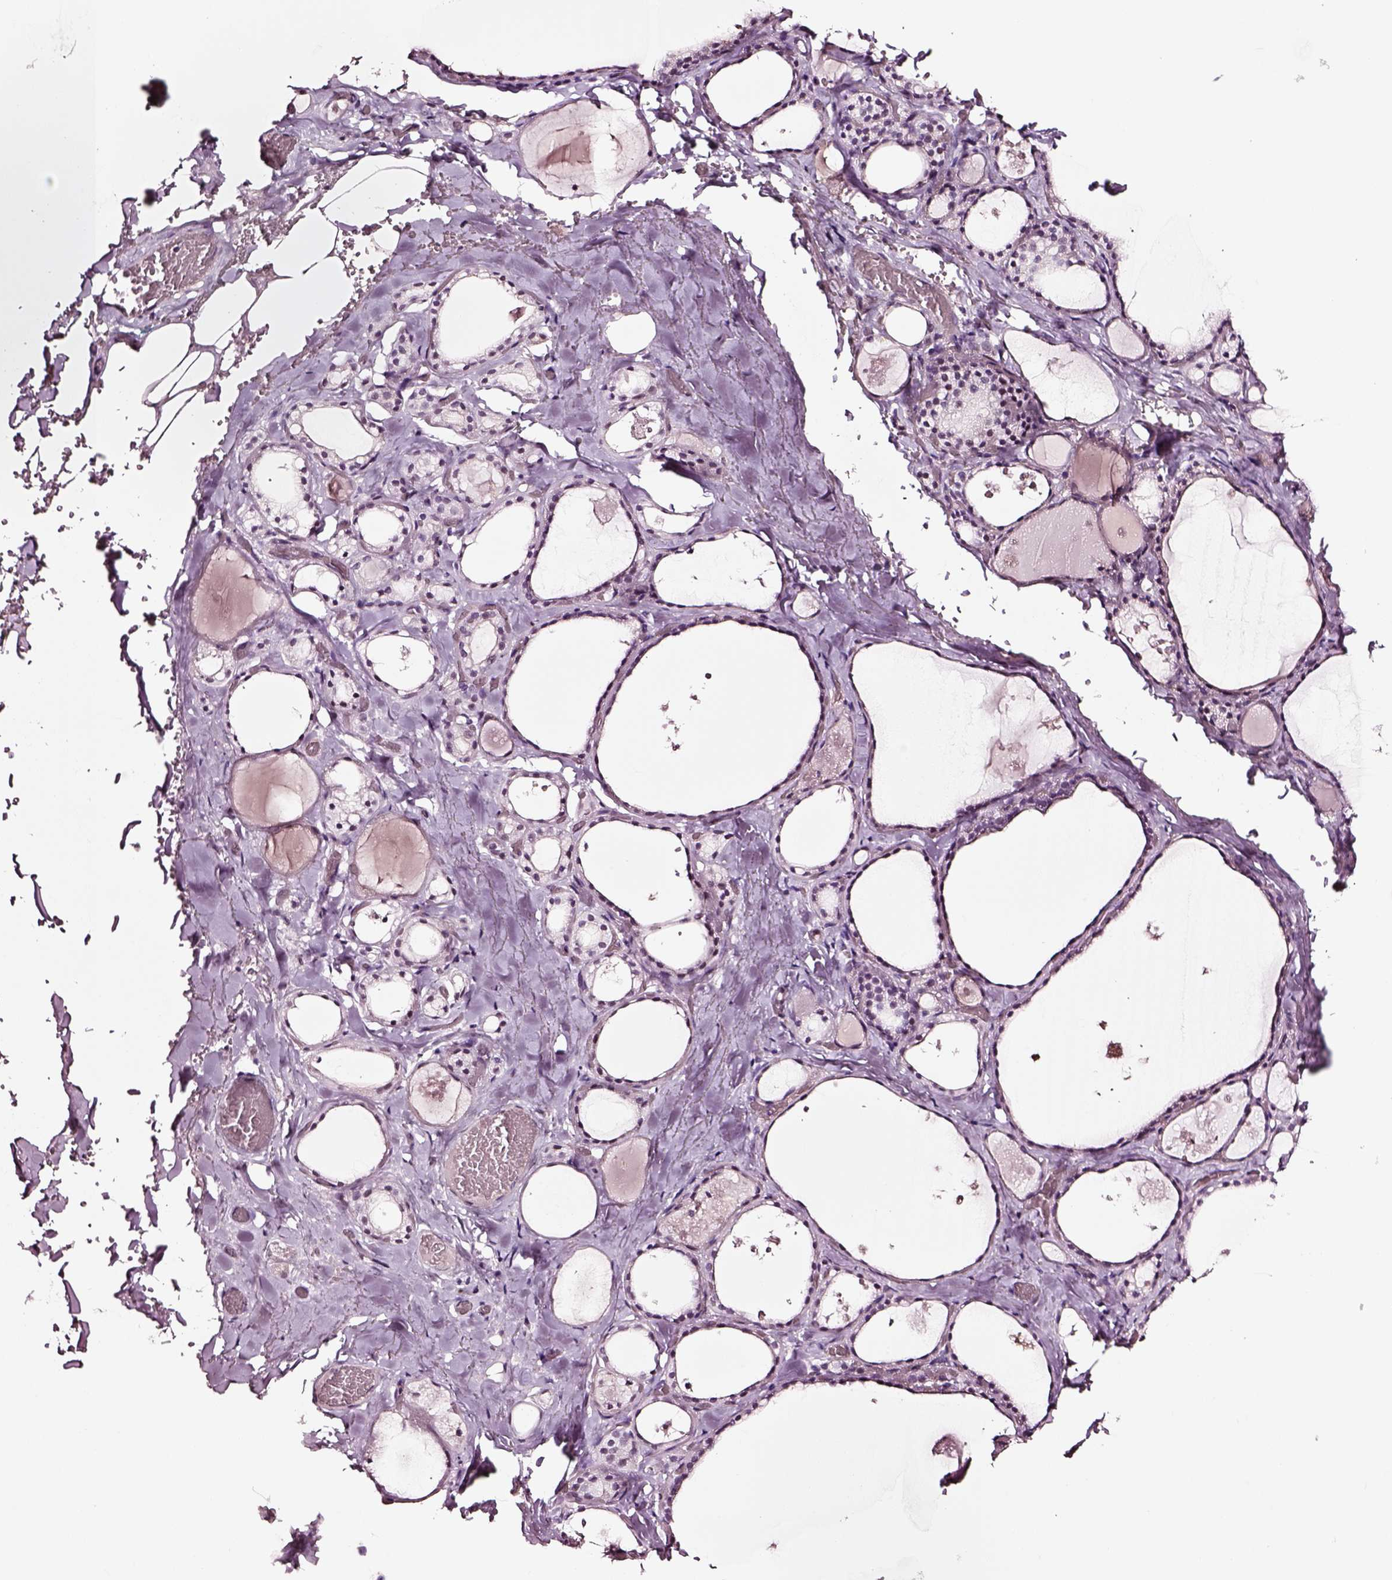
{"staining": {"intensity": "negative", "quantity": "none", "location": "none"}, "tissue": "thyroid gland", "cell_type": "Glandular cells", "image_type": "normal", "snomed": [{"axis": "morphology", "description": "Normal tissue, NOS"}, {"axis": "topography", "description": "Thyroid gland"}], "caption": "Immunohistochemistry of benign human thyroid gland displays no positivity in glandular cells.", "gene": "SOX10", "patient": {"sex": "male", "age": 56}}